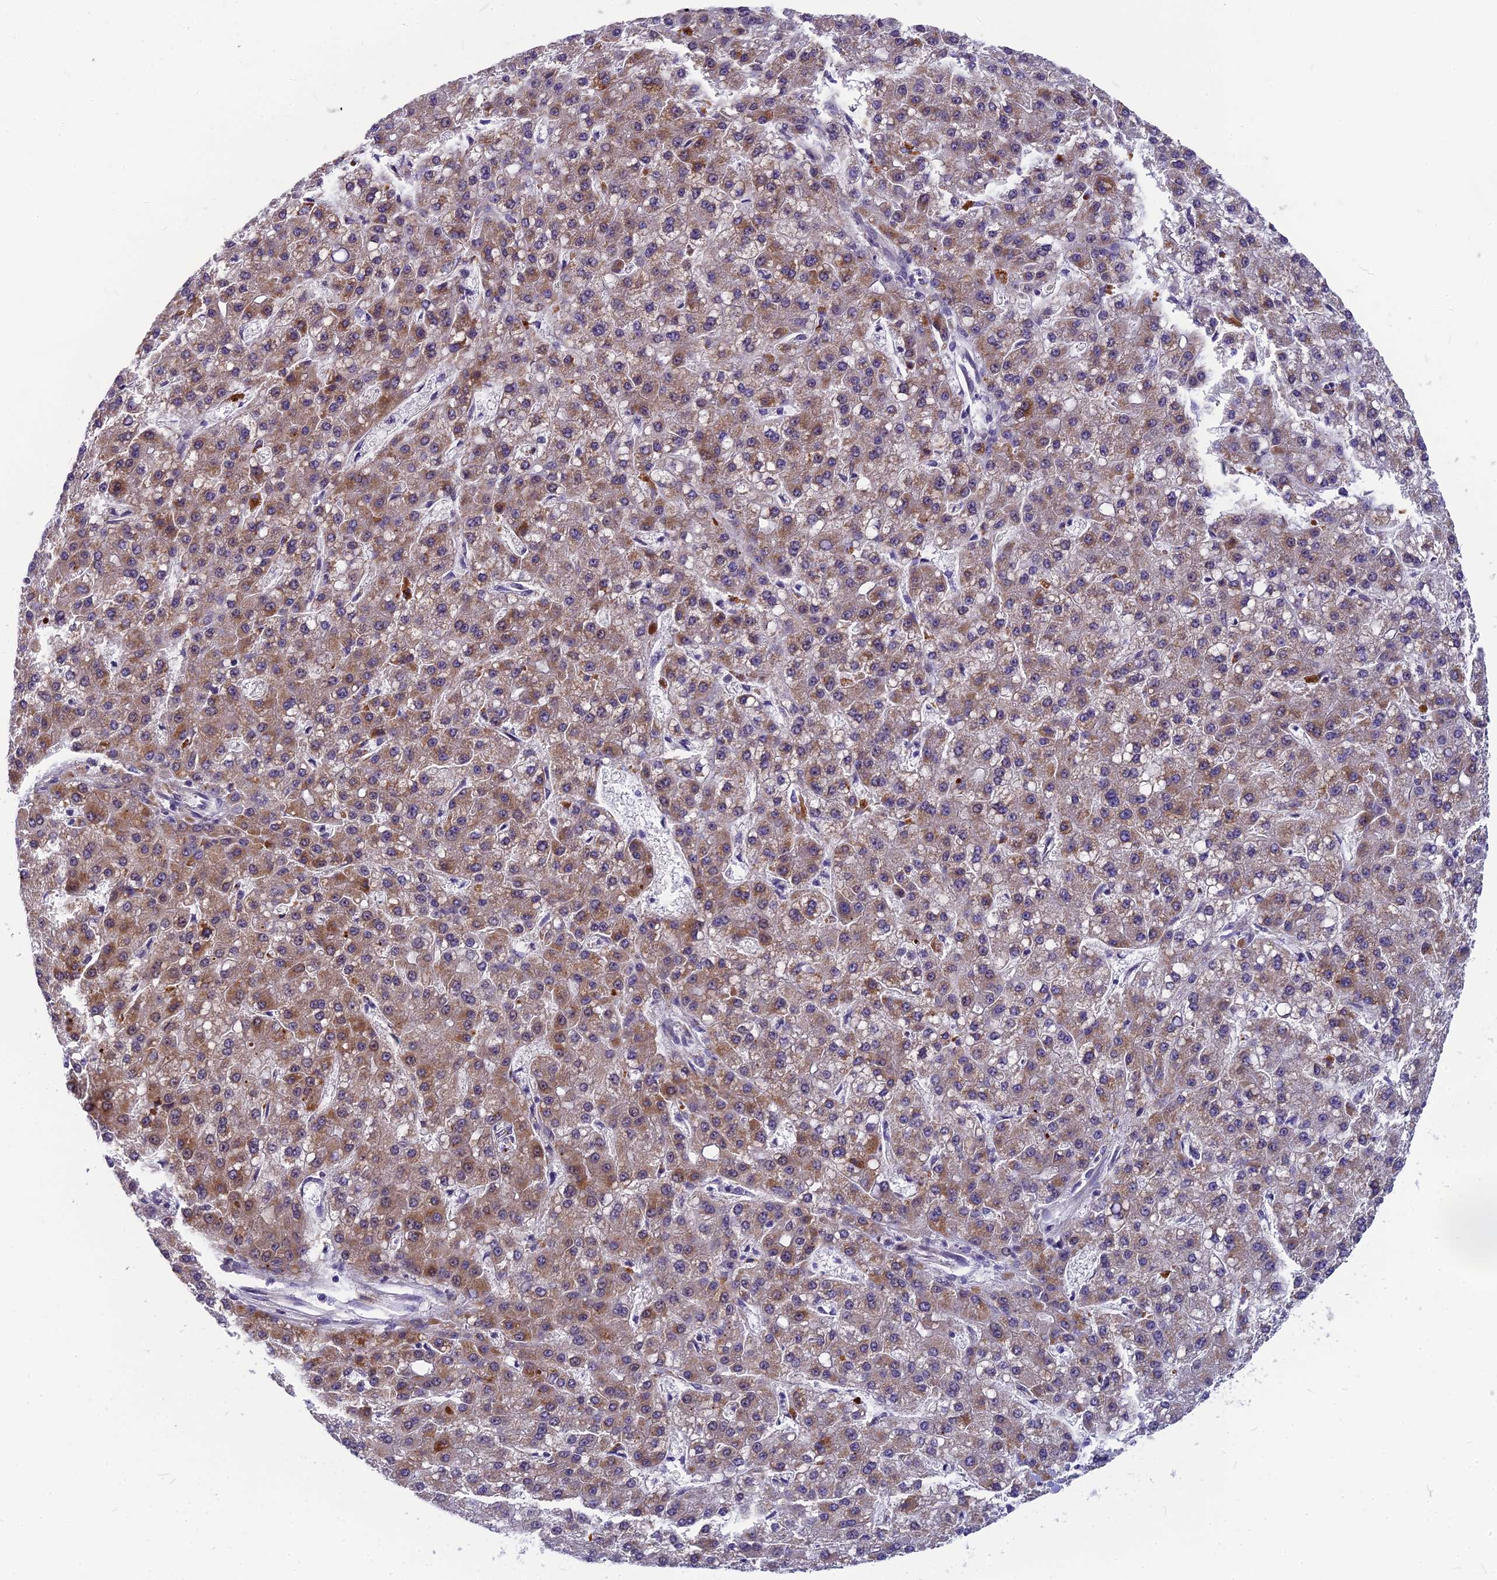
{"staining": {"intensity": "moderate", "quantity": "25%-75%", "location": "cytoplasmic/membranous"}, "tissue": "liver cancer", "cell_type": "Tumor cells", "image_type": "cancer", "snomed": [{"axis": "morphology", "description": "Carcinoma, Hepatocellular, NOS"}, {"axis": "topography", "description": "Liver"}], "caption": "IHC (DAB) staining of human liver cancer (hepatocellular carcinoma) exhibits moderate cytoplasmic/membranous protein positivity in approximately 25%-75% of tumor cells.", "gene": "CMC1", "patient": {"sex": "male", "age": 67}}